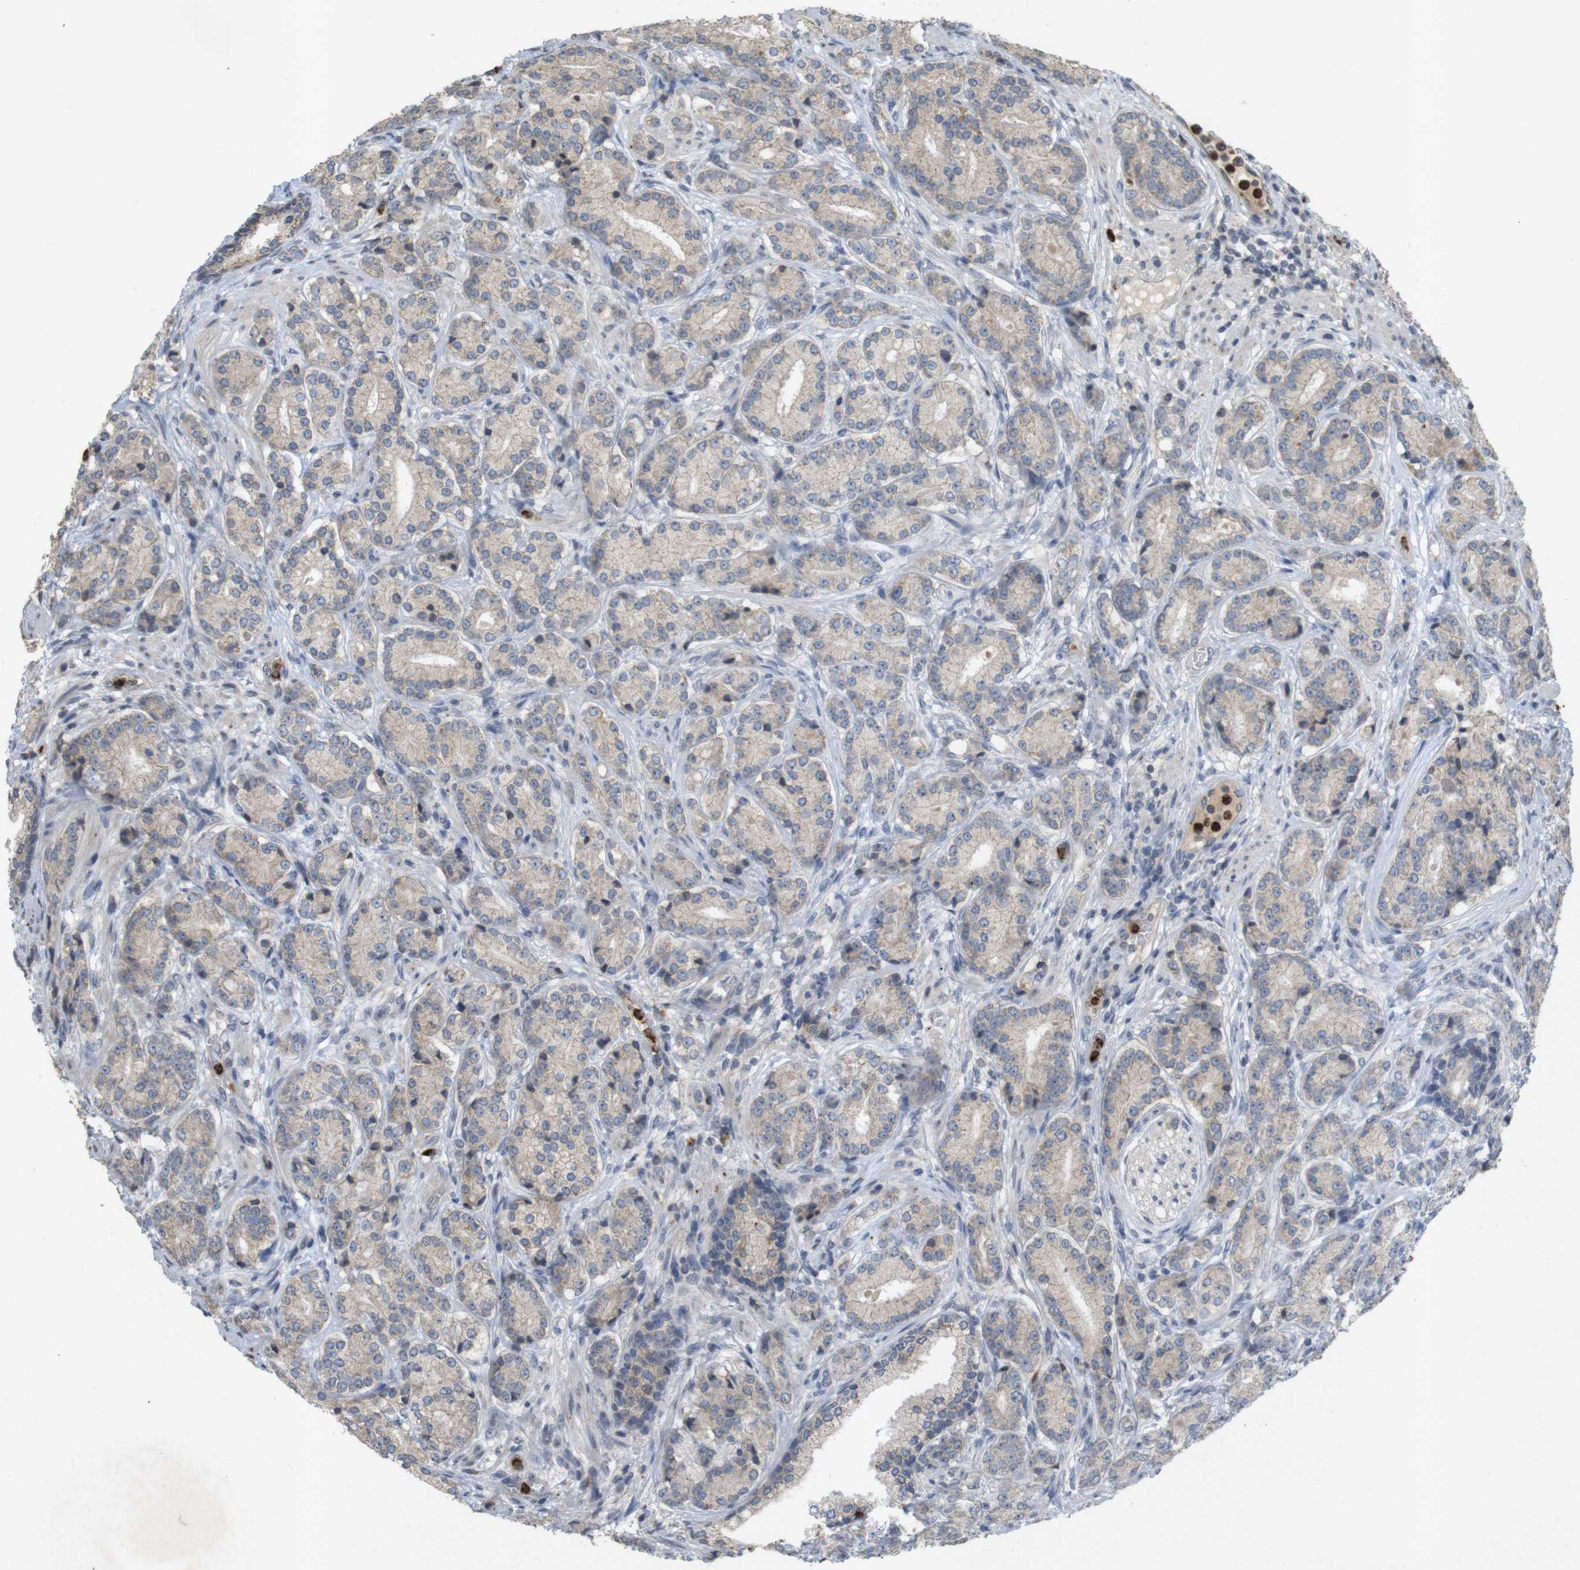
{"staining": {"intensity": "weak", "quantity": ">75%", "location": "cytoplasmic/membranous"}, "tissue": "prostate cancer", "cell_type": "Tumor cells", "image_type": "cancer", "snomed": [{"axis": "morphology", "description": "Adenocarcinoma, High grade"}, {"axis": "topography", "description": "Prostate"}], "caption": "Protein staining by immunohistochemistry exhibits weak cytoplasmic/membranous expression in approximately >75% of tumor cells in prostate cancer. The staining is performed using DAB brown chromogen to label protein expression. The nuclei are counter-stained blue using hematoxylin.", "gene": "TSPAN14", "patient": {"sex": "male", "age": 61}}